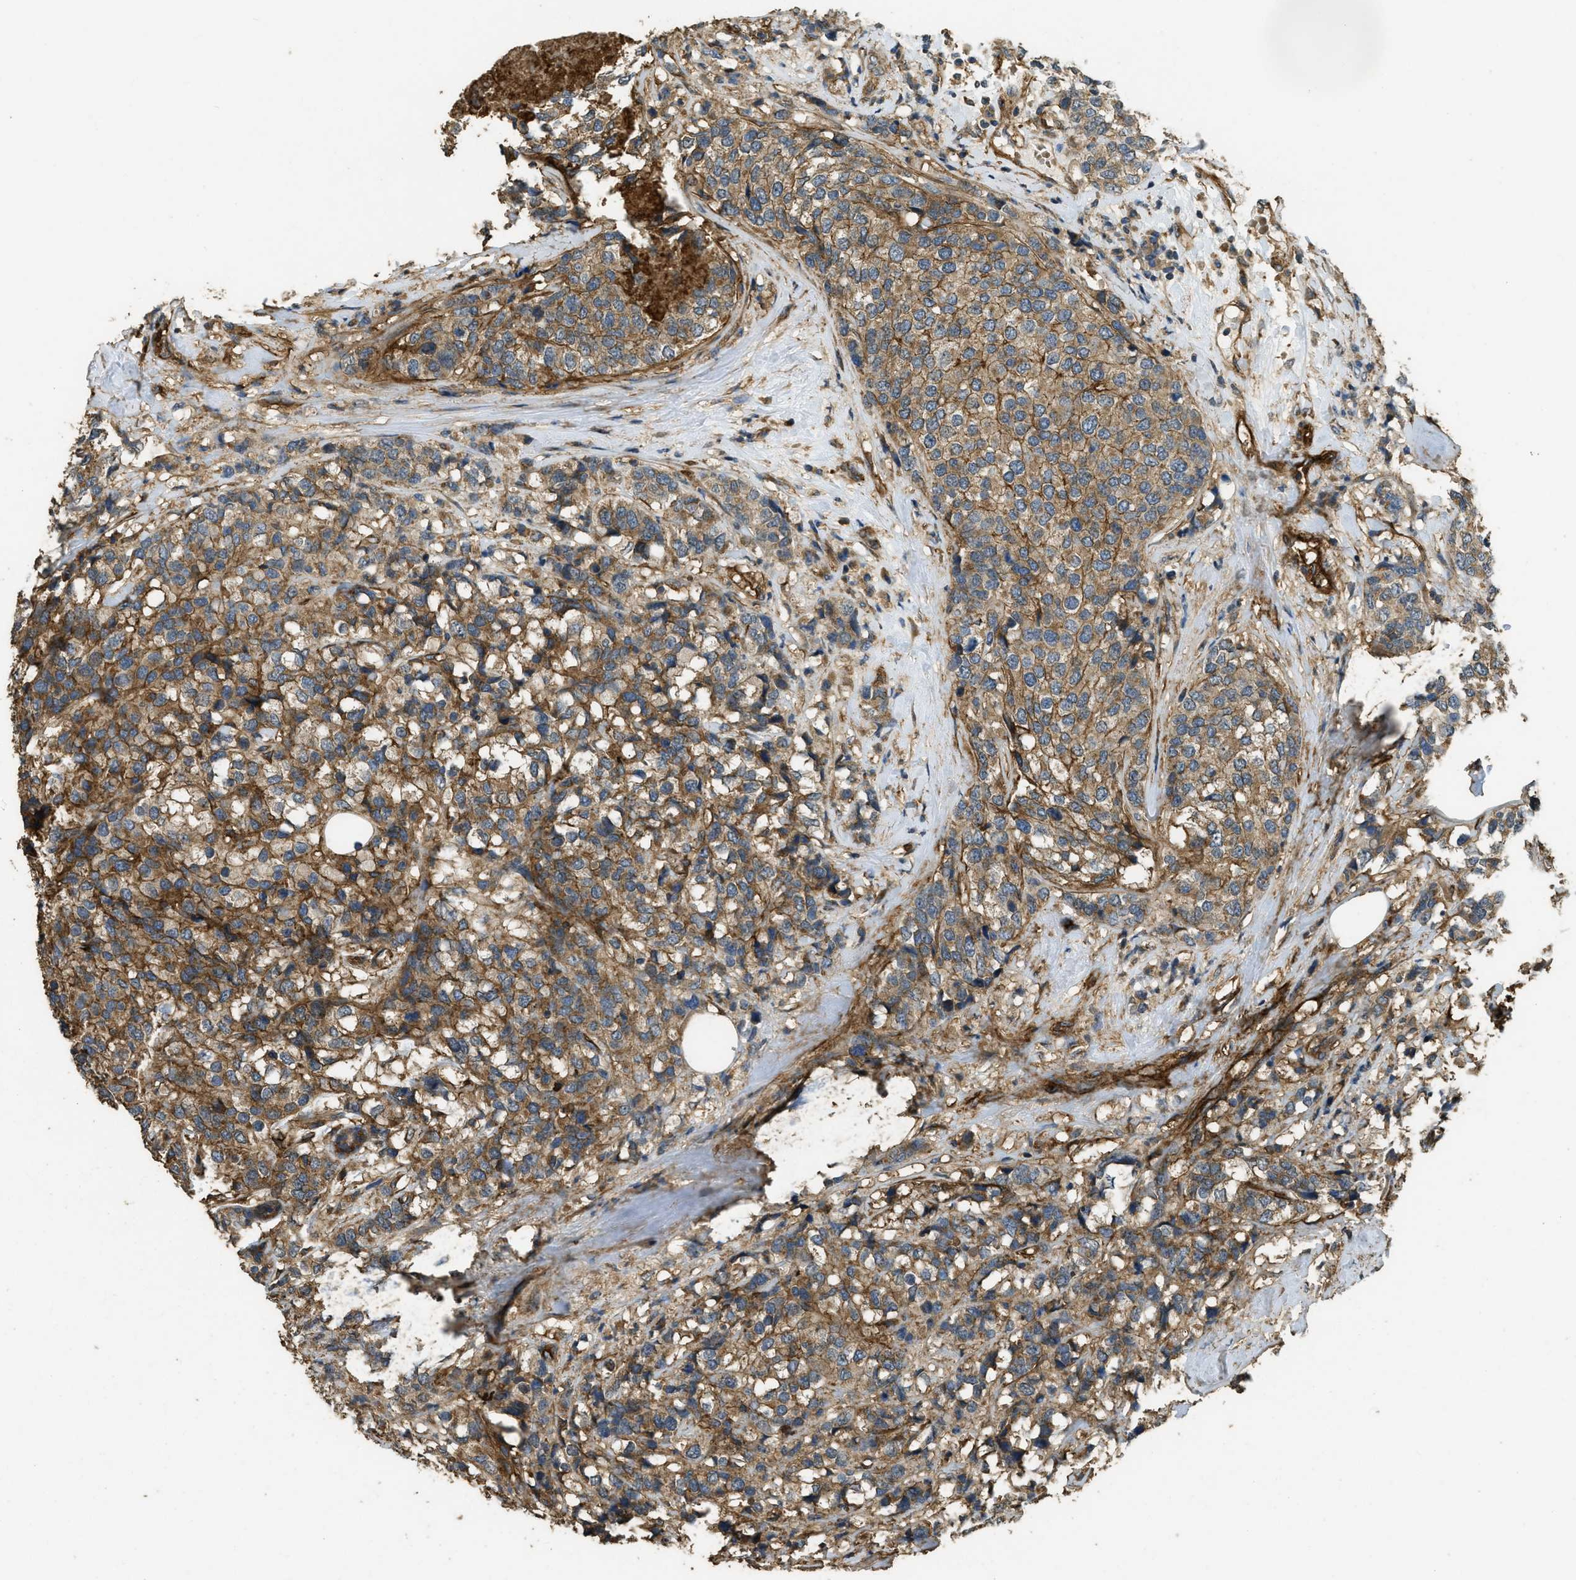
{"staining": {"intensity": "moderate", "quantity": ">75%", "location": "cytoplasmic/membranous"}, "tissue": "breast cancer", "cell_type": "Tumor cells", "image_type": "cancer", "snomed": [{"axis": "morphology", "description": "Lobular carcinoma"}, {"axis": "topography", "description": "Breast"}], "caption": "Human breast cancer stained for a protein (brown) shows moderate cytoplasmic/membranous positive positivity in about >75% of tumor cells.", "gene": "CD276", "patient": {"sex": "female", "age": 59}}